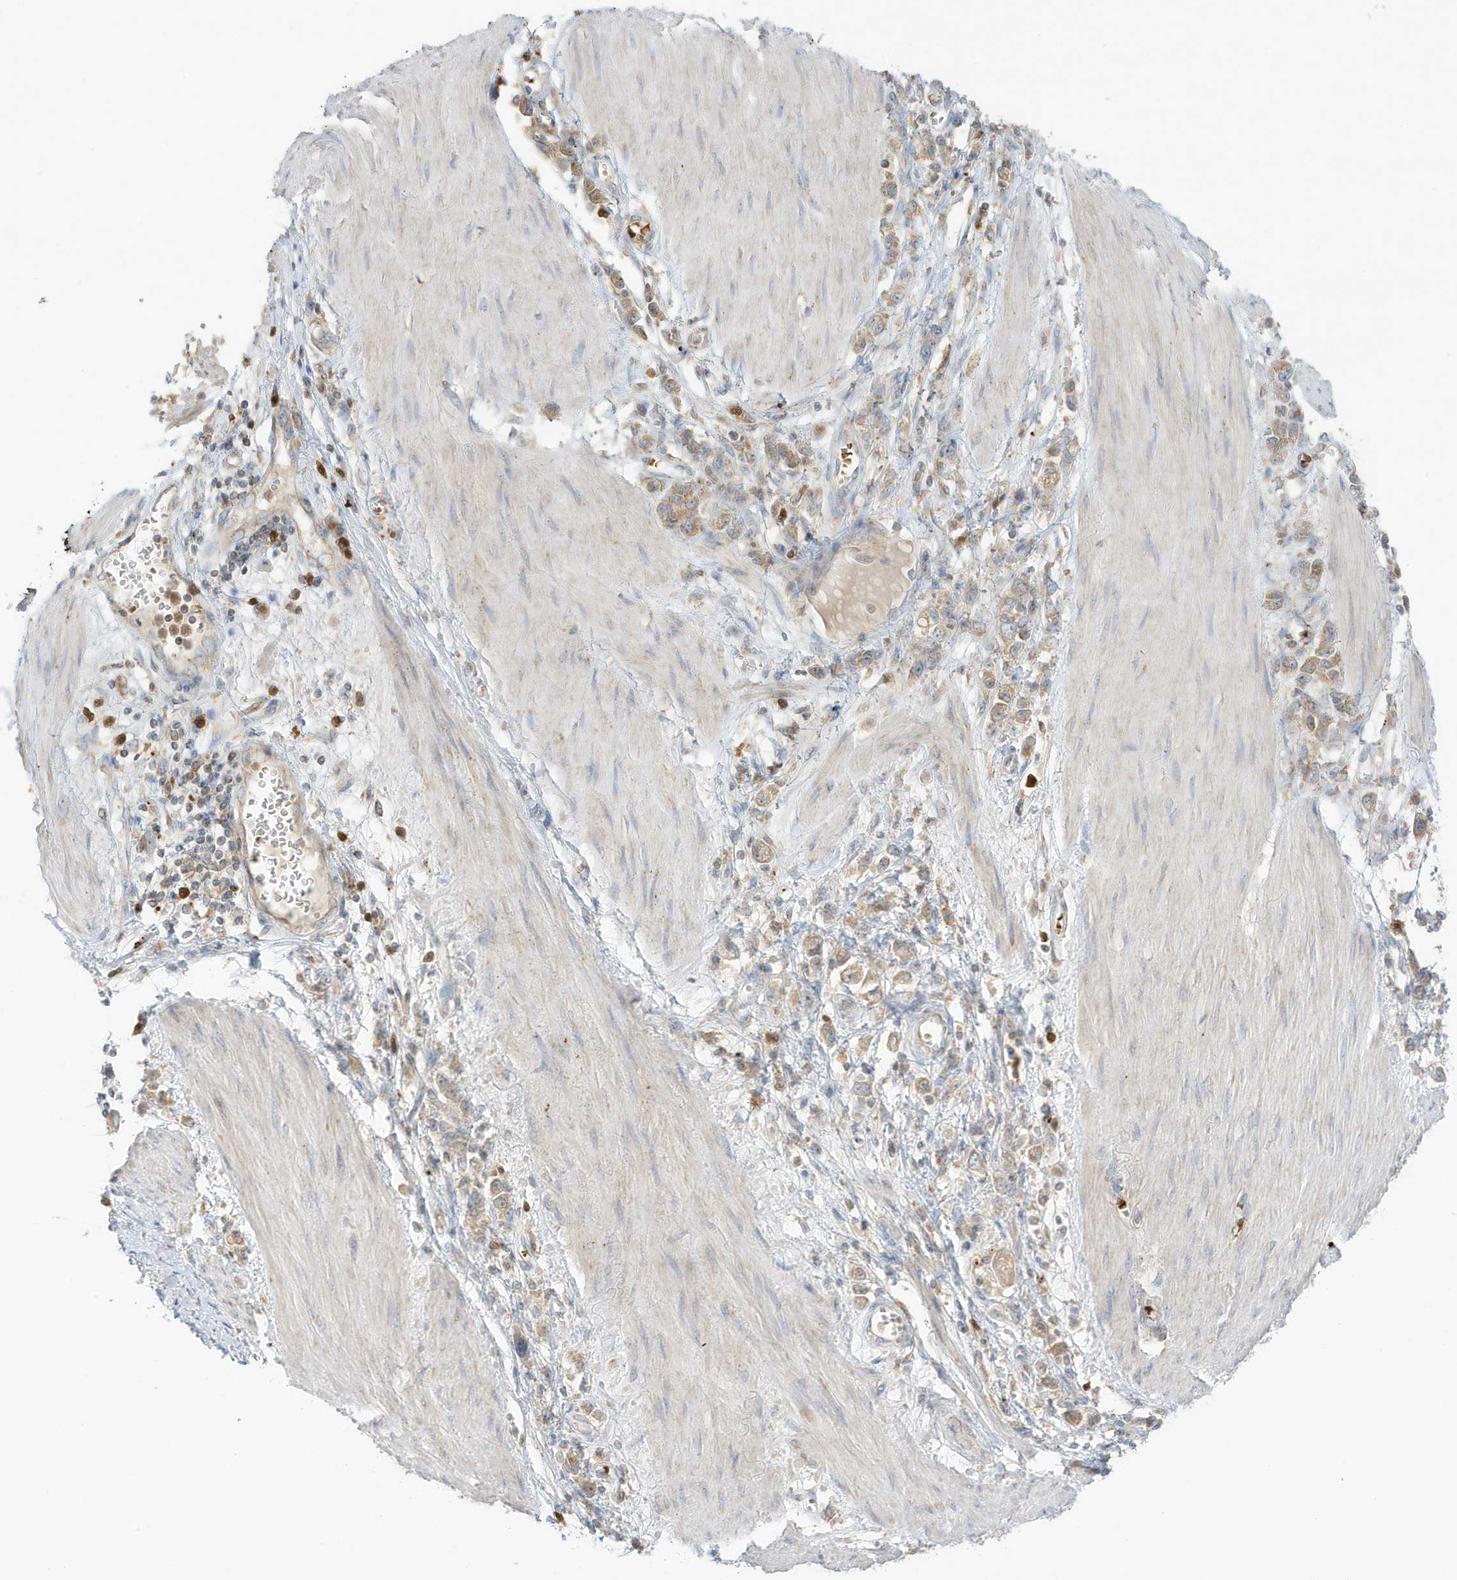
{"staining": {"intensity": "moderate", "quantity": ">75%", "location": "cytoplasmic/membranous"}, "tissue": "stomach cancer", "cell_type": "Tumor cells", "image_type": "cancer", "snomed": [{"axis": "morphology", "description": "Adenocarcinoma, NOS"}, {"axis": "topography", "description": "Stomach"}], "caption": "The micrograph demonstrates a brown stain indicating the presence of a protein in the cytoplasmic/membranous of tumor cells in adenocarcinoma (stomach). (Brightfield microscopy of DAB IHC at high magnification).", "gene": "NPPC", "patient": {"sex": "female", "age": 76}}